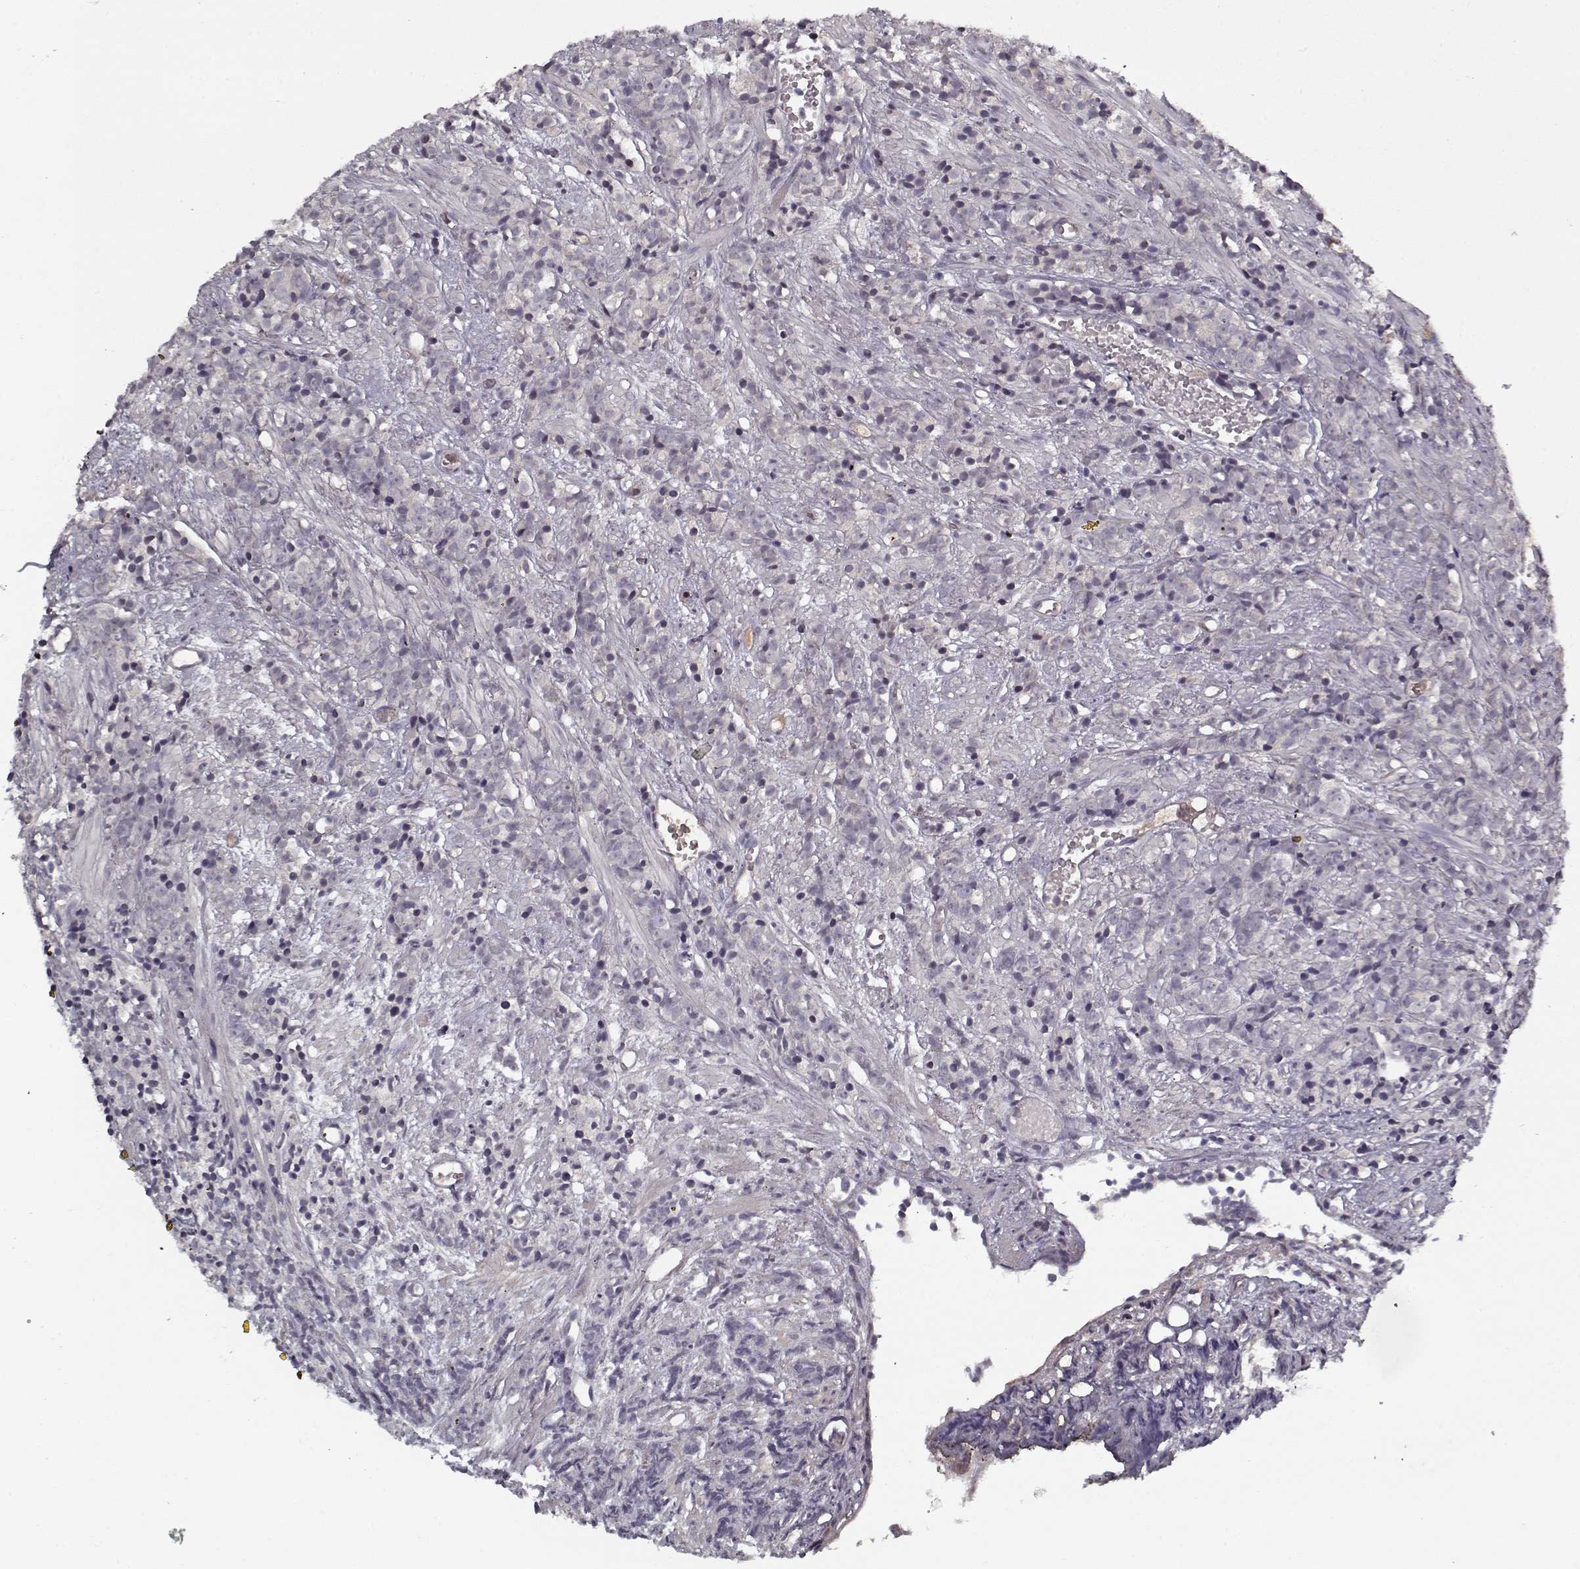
{"staining": {"intensity": "negative", "quantity": "none", "location": "none"}, "tissue": "prostate cancer", "cell_type": "Tumor cells", "image_type": "cancer", "snomed": [{"axis": "morphology", "description": "Adenocarcinoma, High grade"}, {"axis": "topography", "description": "Prostate"}], "caption": "An immunohistochemistry photomicrograph of high-grade adenocarcinoma (prostate) is shown. There is no staining in tumor cells of high-grade adenocarcinoma (prostate).", "gene": "AFM", "patient": {"sex": "male", "age": 81}}